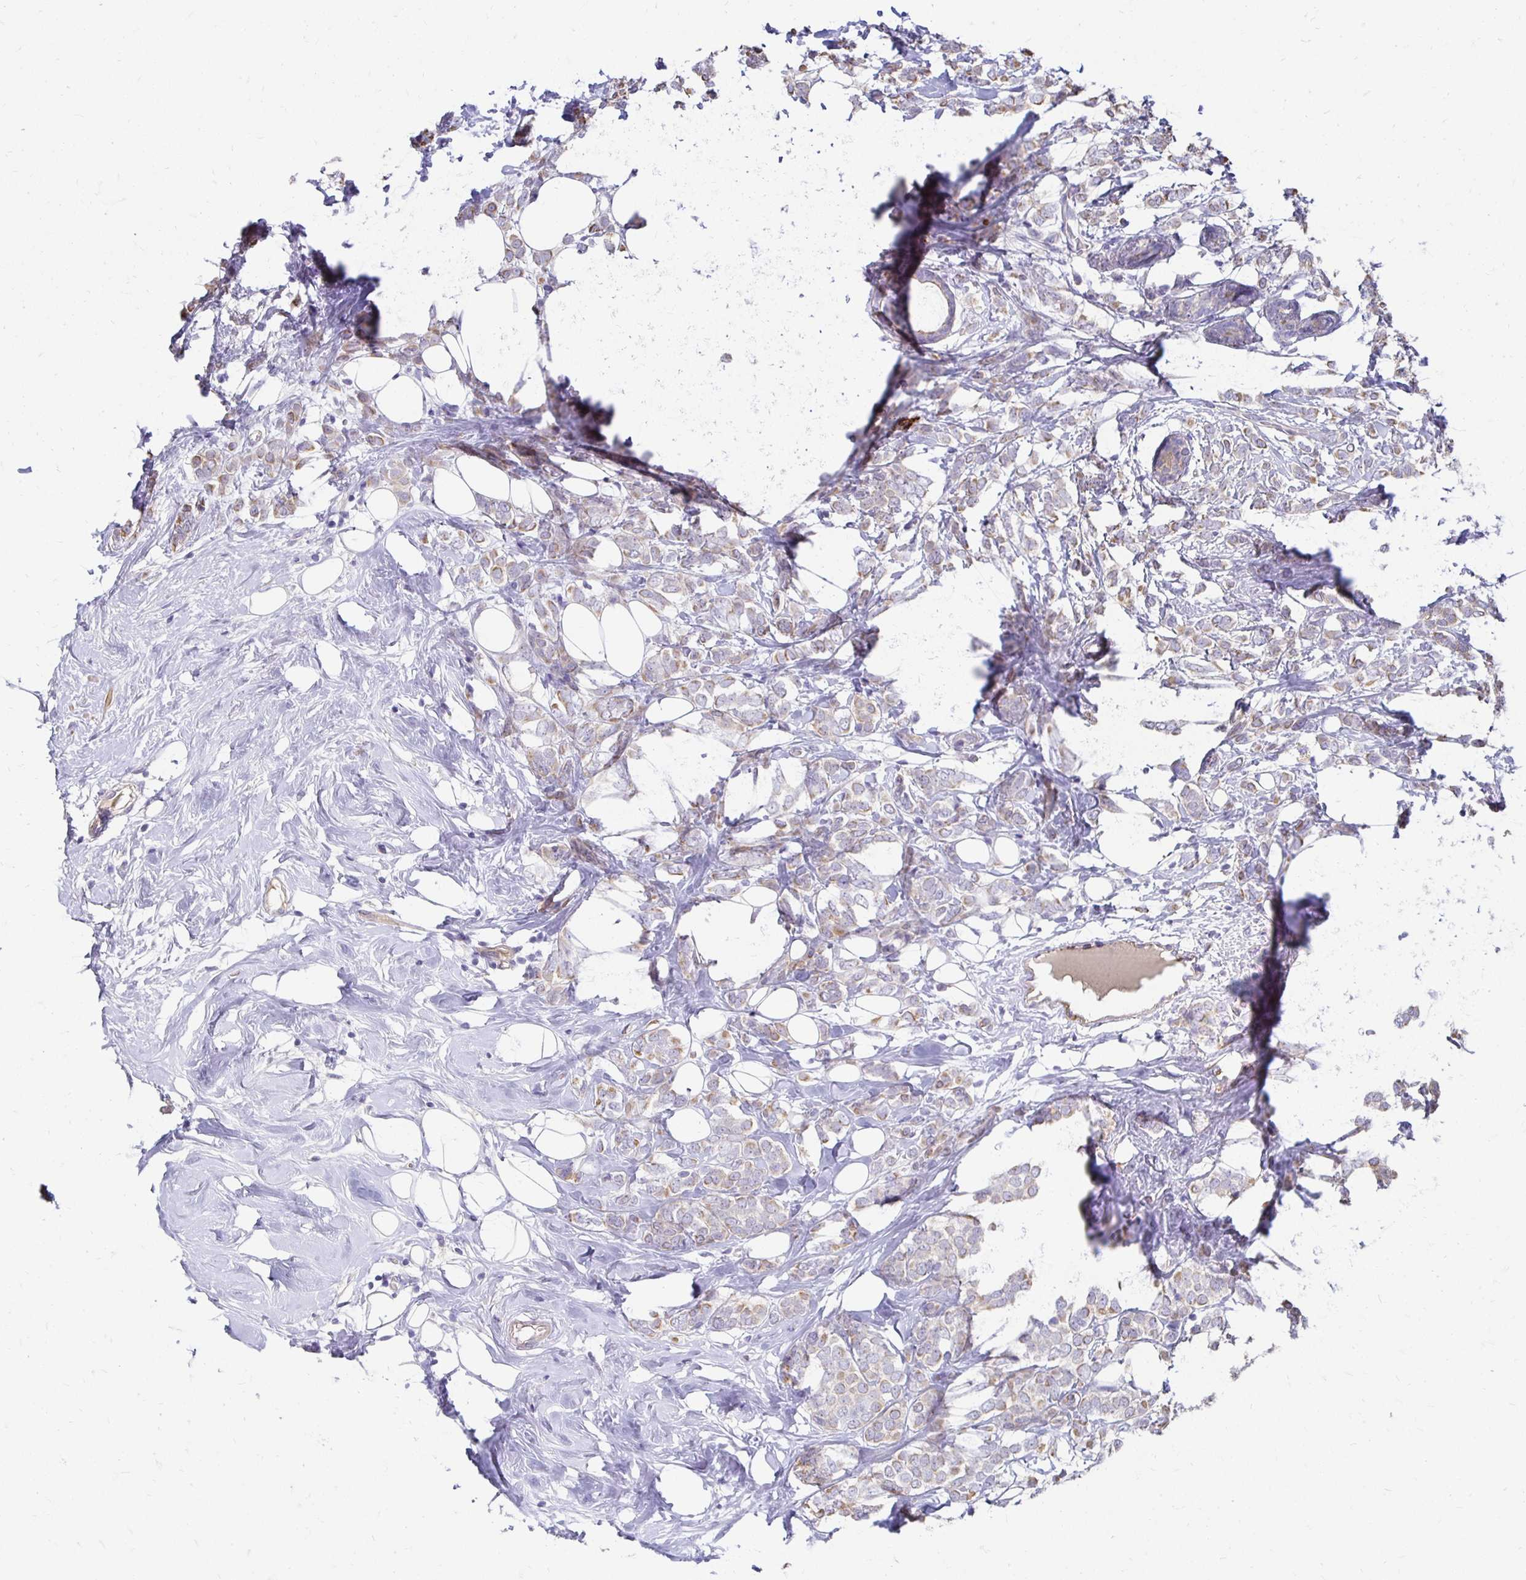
{"staining": {"intensity": "weak", "quantity": ">75%", "location": "cytoplasmic/membranous"}, "tissue": "breast cancer", "cell_type": "Tumor cells", "image_type": "cancer", "snomed": [{"axis": "morphology", "description": "Lobular carcinoma"}, {"axis": "topography", "description": "Breast"}], "caption": "IHC photomicrograph of neoplastic tissue: human breast cancer stained using immunohistochemistry exhibits low levels of weak protein expression localized specifically in the cytoplasmic/membranous of tumor cells, appearing as a cytoplasmic/membranous brown color.", "gene": "AKAP6", "patient": {"sex": "female", "age": 49}}